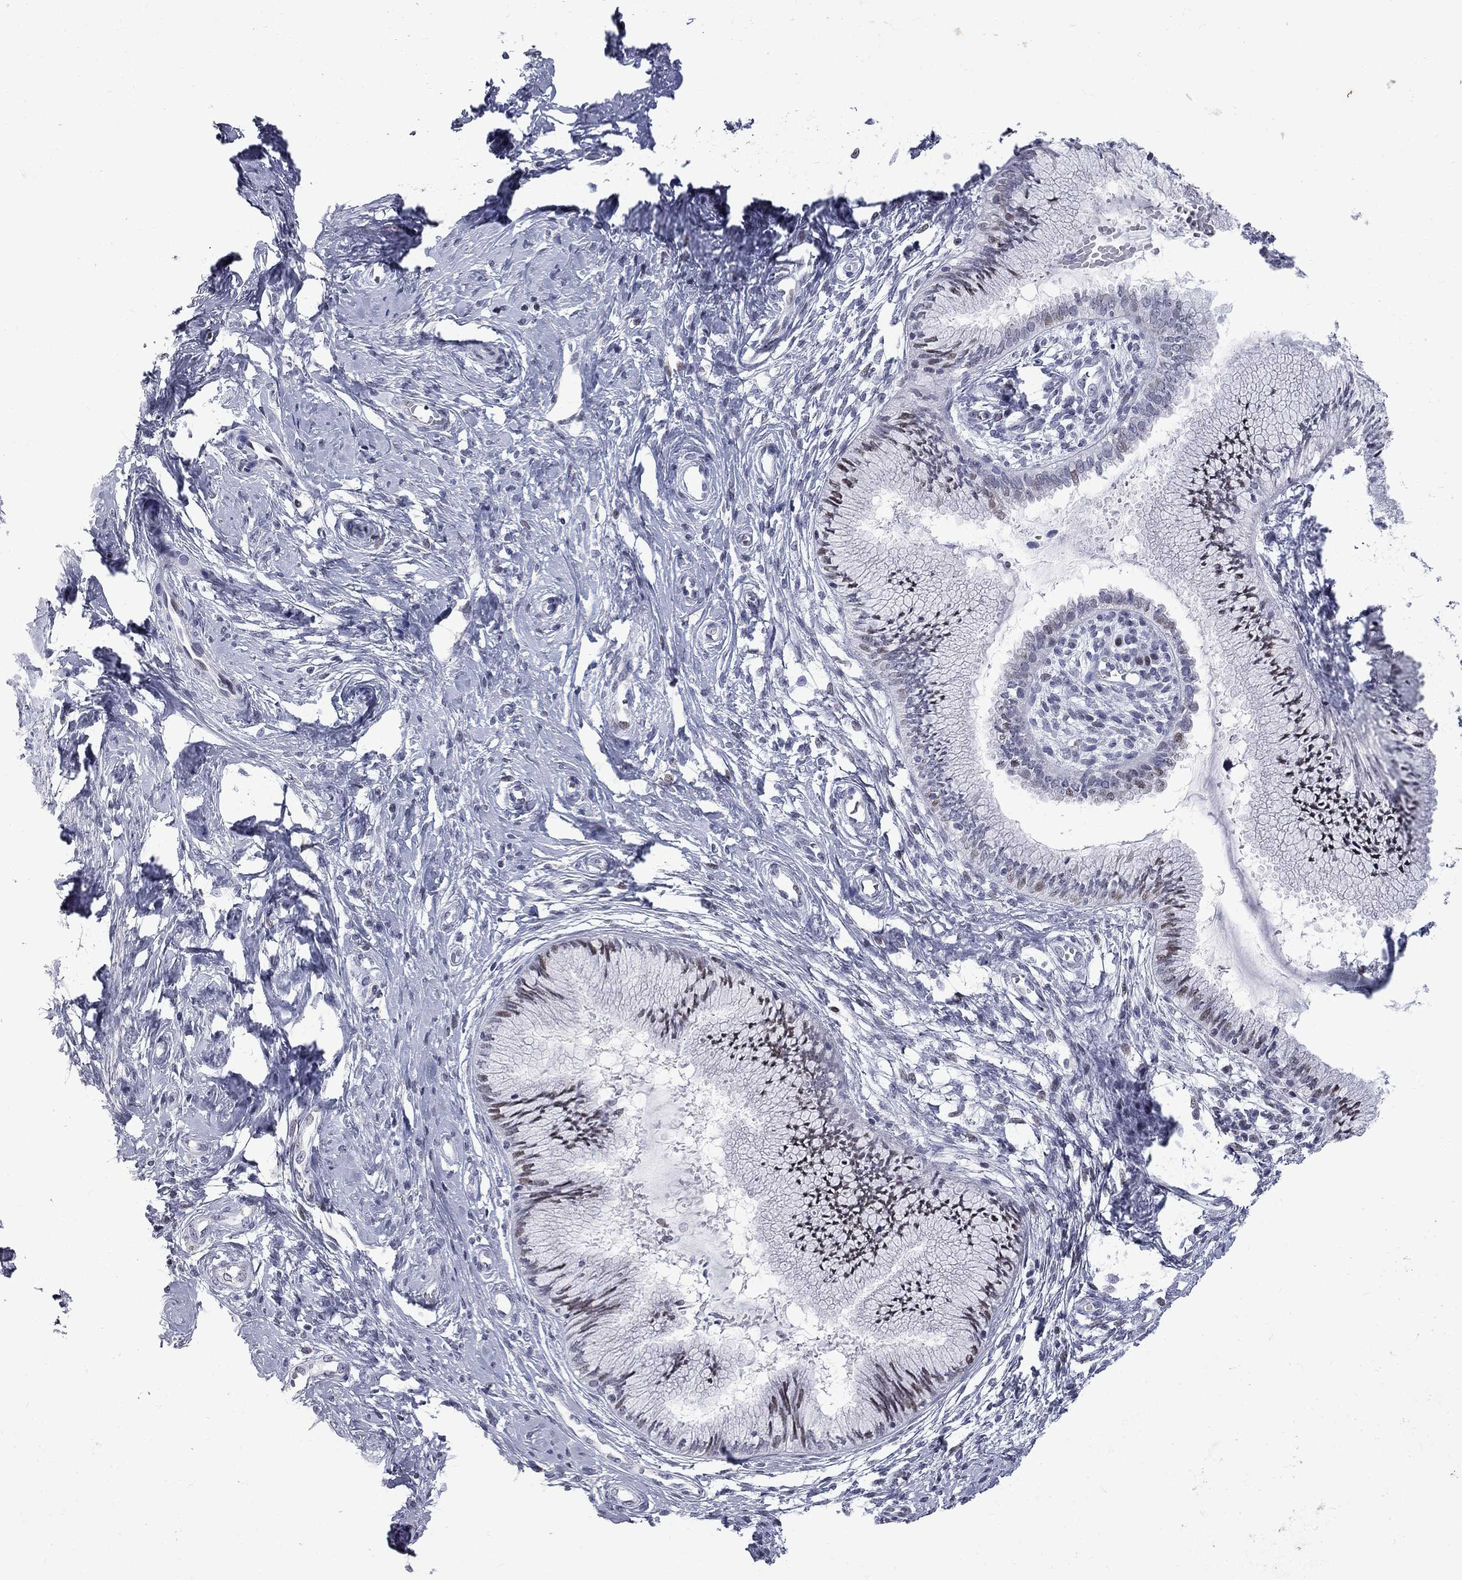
{"staining": {"intensity": "weak", "quantity": "<25%", "location": "nuclear"}, "tissue": "cervical cancer", "cell_type": "Tumor cells", "image_type": "cancer", "snomed": [{"axis": "morphology", "description": "Normal tissue, NOS"}, {"axis": "morphology", "description": "Squamous cell carcinoma, NOS"}, {"axis": "topography", "description": "Cervix"}], "caption": "Immunohistochemical staining of human cervical cancer shows no significant staining in tumor cells.", "gene": "ZNF154", "patient": {"sex": "female", "age": 39}}